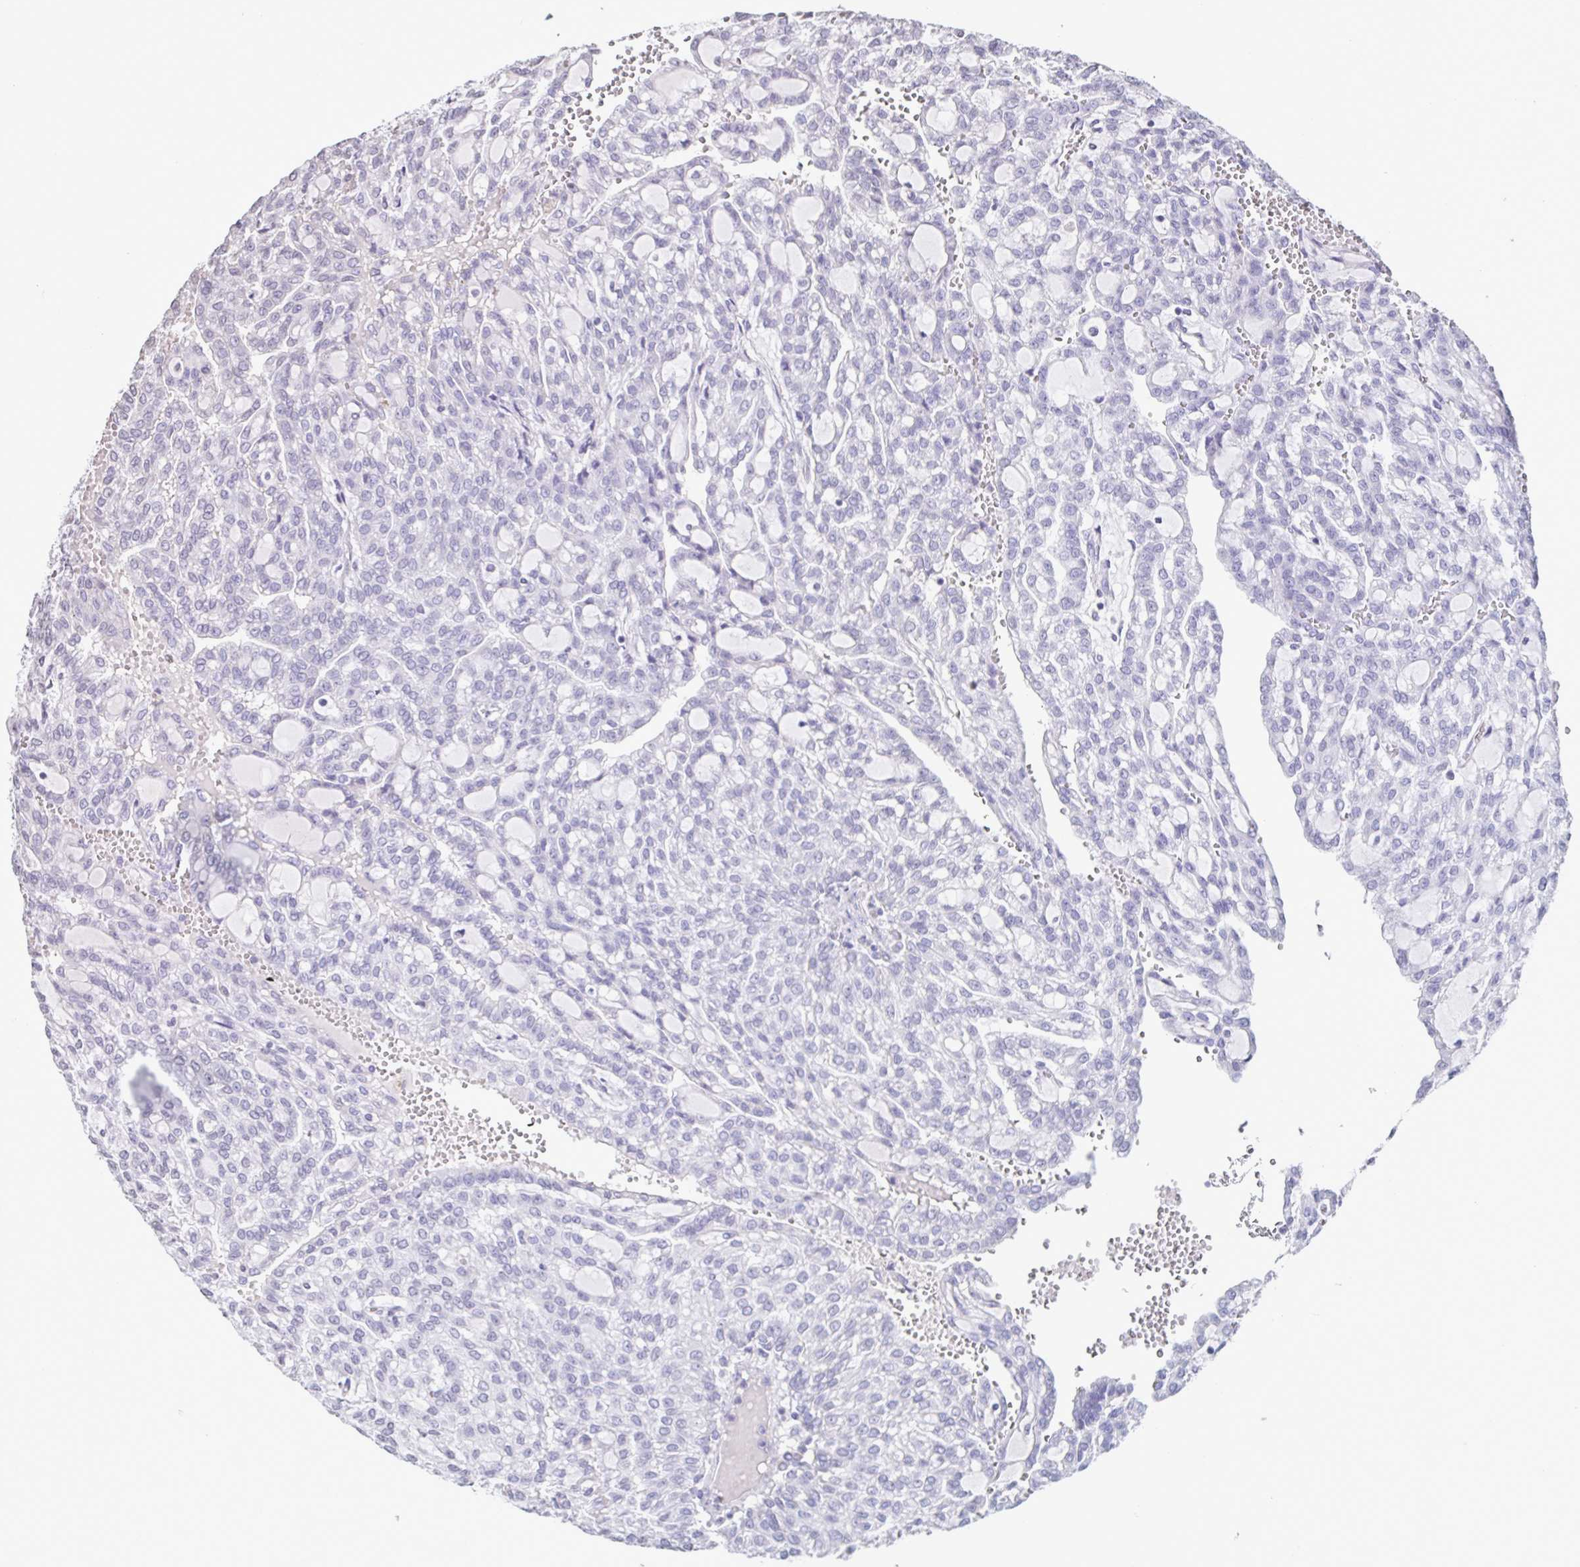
{"staining": {"intensity": "negative", "quantity": "none", "location": "none"}, "tissue": "renal cancer", "cell_type": "Tumor cells", "image_type": "cancer", "snomed": [{"axis": "morphology", "description": "Adenocarcinoma, NOS"}, {"axis": "topography", "description": "Kidney"}], "caption": "Renal cancer was stained to show a protein in brown. There is no significant staining in tumor cells.", "gene": "VCY1B", "patient": {"sex": "male", "age": 63}}